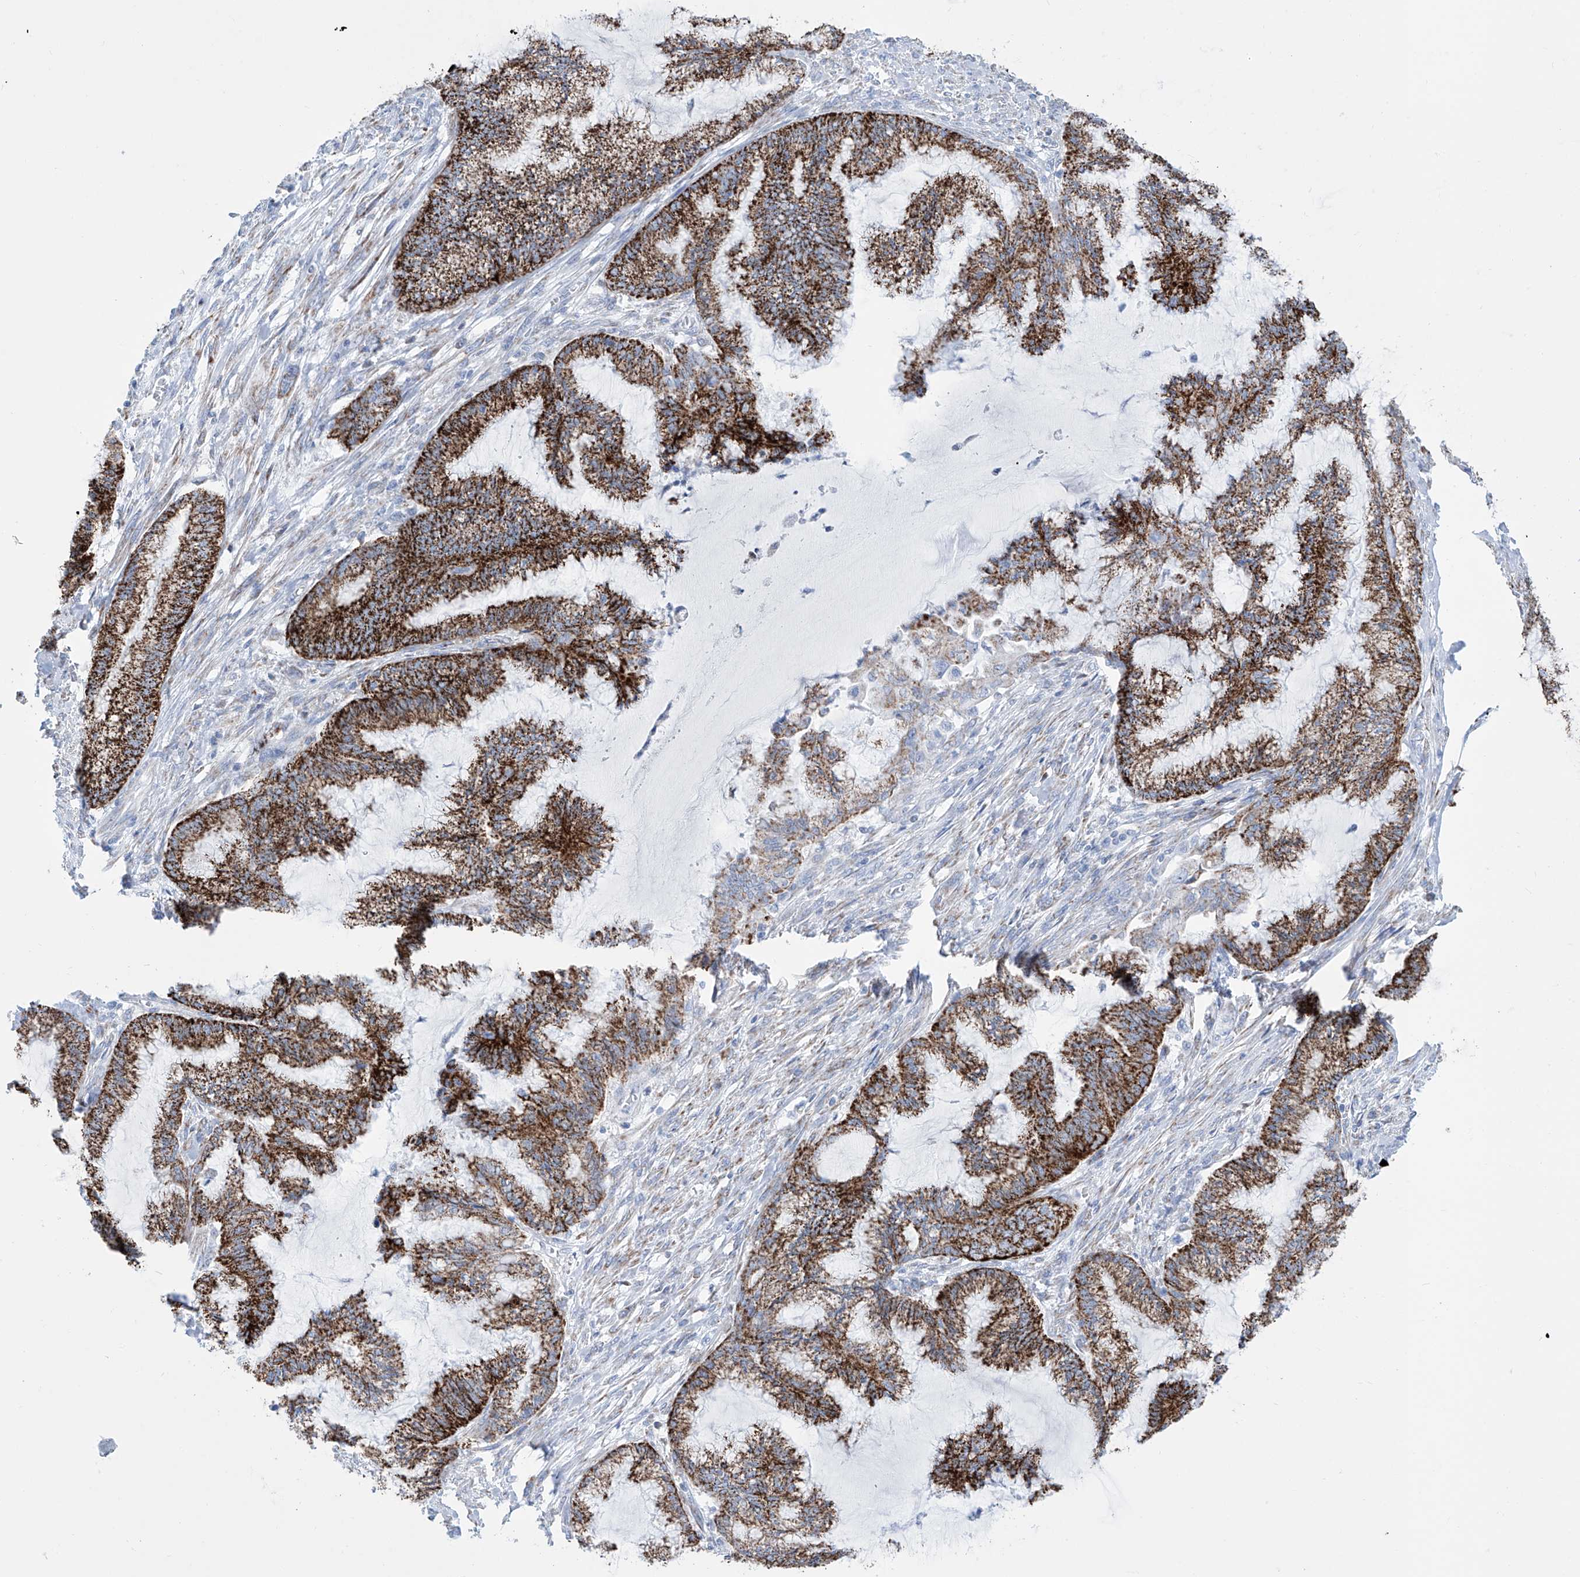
{"staining": {"intensity": "strong", "quantity": ">75%", "location": "cytoplasmic/membranous"}, "tissue": "endometrial cancer", "cell_type": "Tumor cells", "image_type": "cancer", "snomed": [{"axis": "morphology", "description": "Adenocarcinoma, NOS"}, {"axis": "topography", "description": "Endometrium"}], "caption": "Protein expression analysis of endometrial cancer displays strong cytoplasmic/membranous positivity in about >75% of tumor cells. The staining was performed using DAB to visualize the protein expression in brown, while the nuclei were stained in blue with hematoxylin (Magnification: 20x).", "gene": "ALDH6A1", "patient": {"sex": "female", "age": 86}}